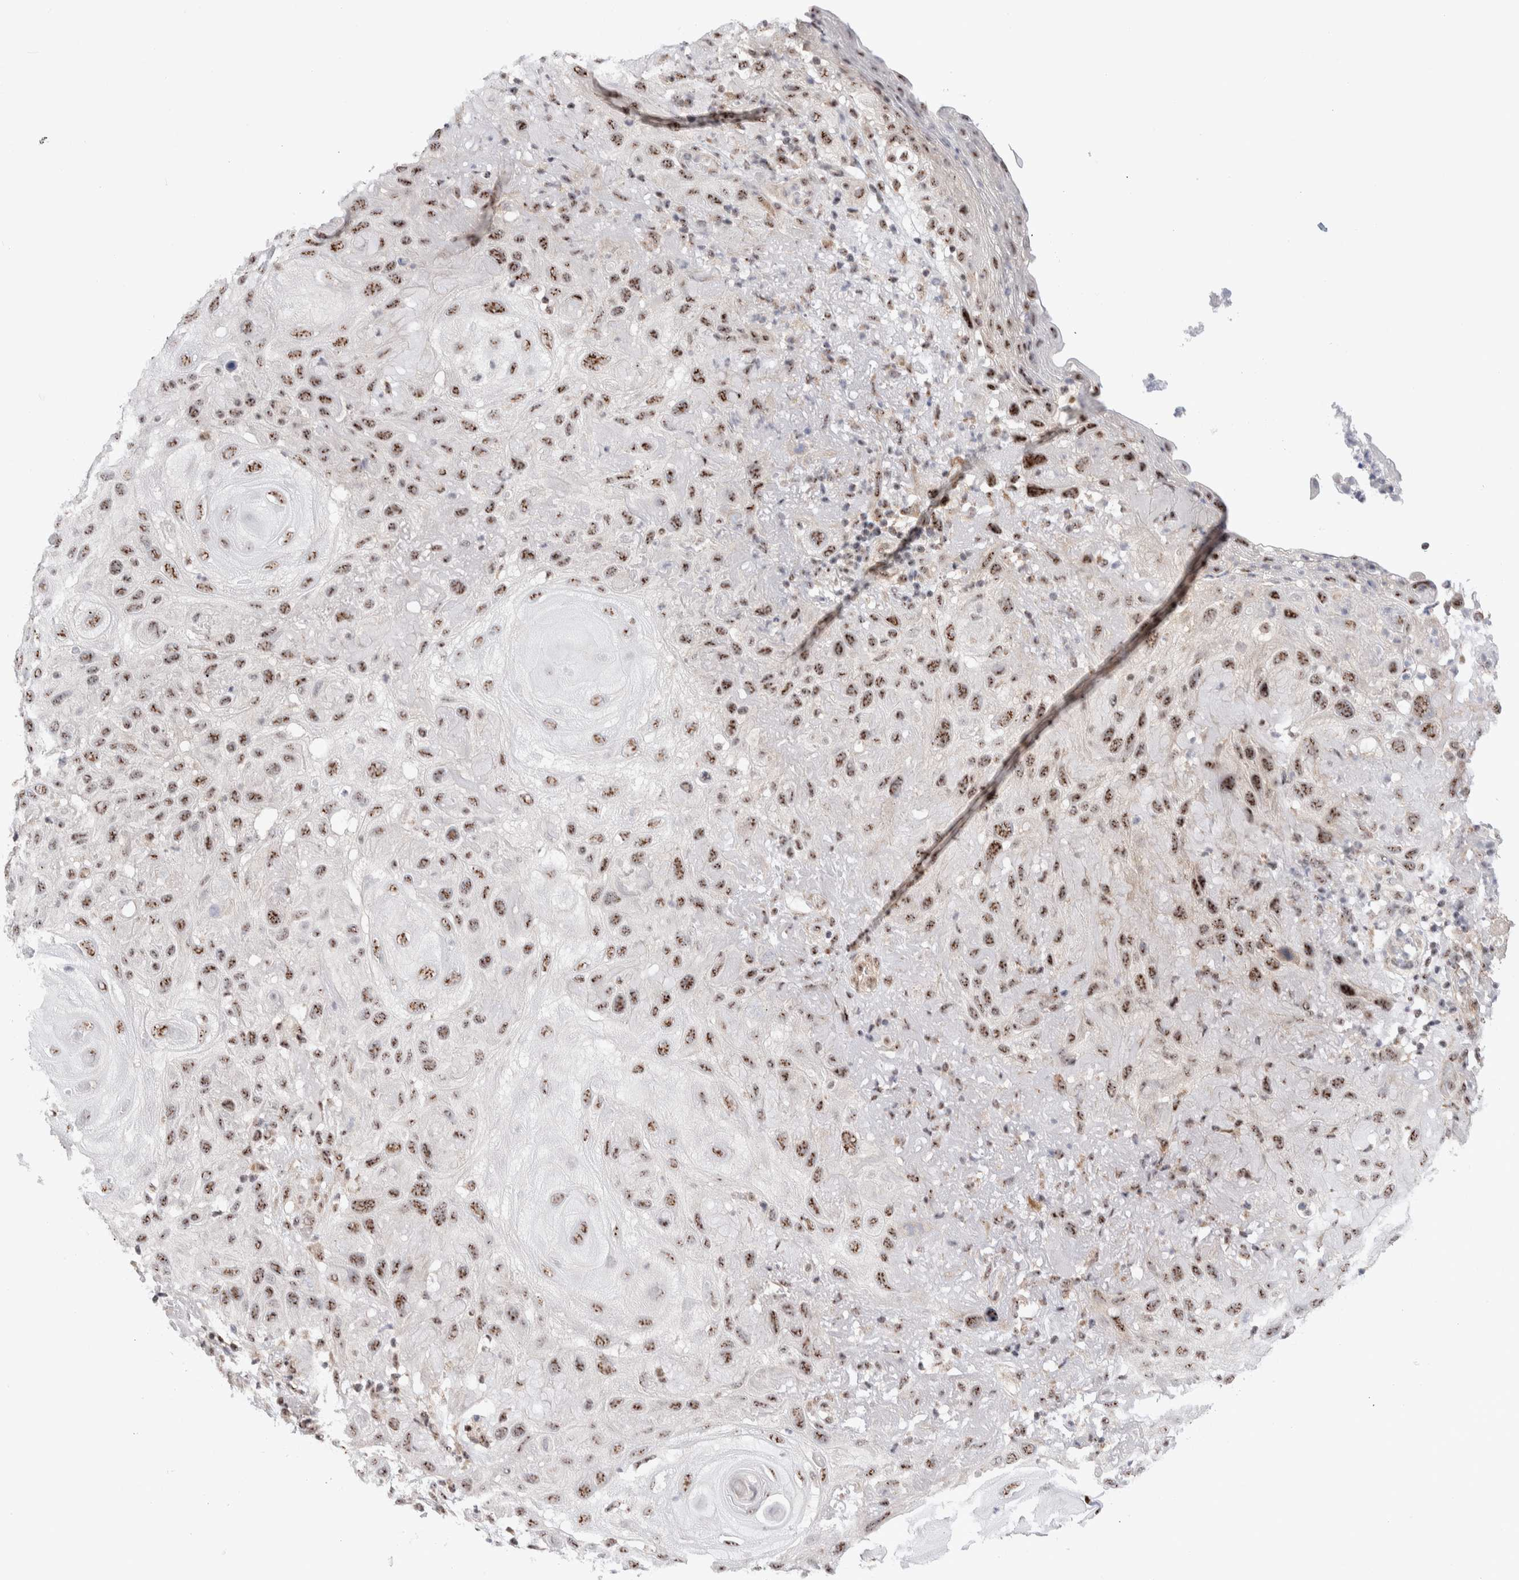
{"staining": {"intensity": "moderate", "quantity": ">75%", "location": "nuclear"}, "tissue": "skin cancer", "cell_type": "Tumor cells", "image_type": "cancer", "snomed": [{"axis": "morphology", "description": "Squamous cell carcinoma, NOS"}, {"axis": "topography", "description": "Skin"}], "caption": "IHC (DAB (3,3'-diaminobenzidine)) staining of human skin cancer (squamous cell carcinoma) reveals moderate nuclear protein expression in approximately >75% of tumor cells.", "gene": "ZNF695", "patient": {"sex": "female", "age": 96}}